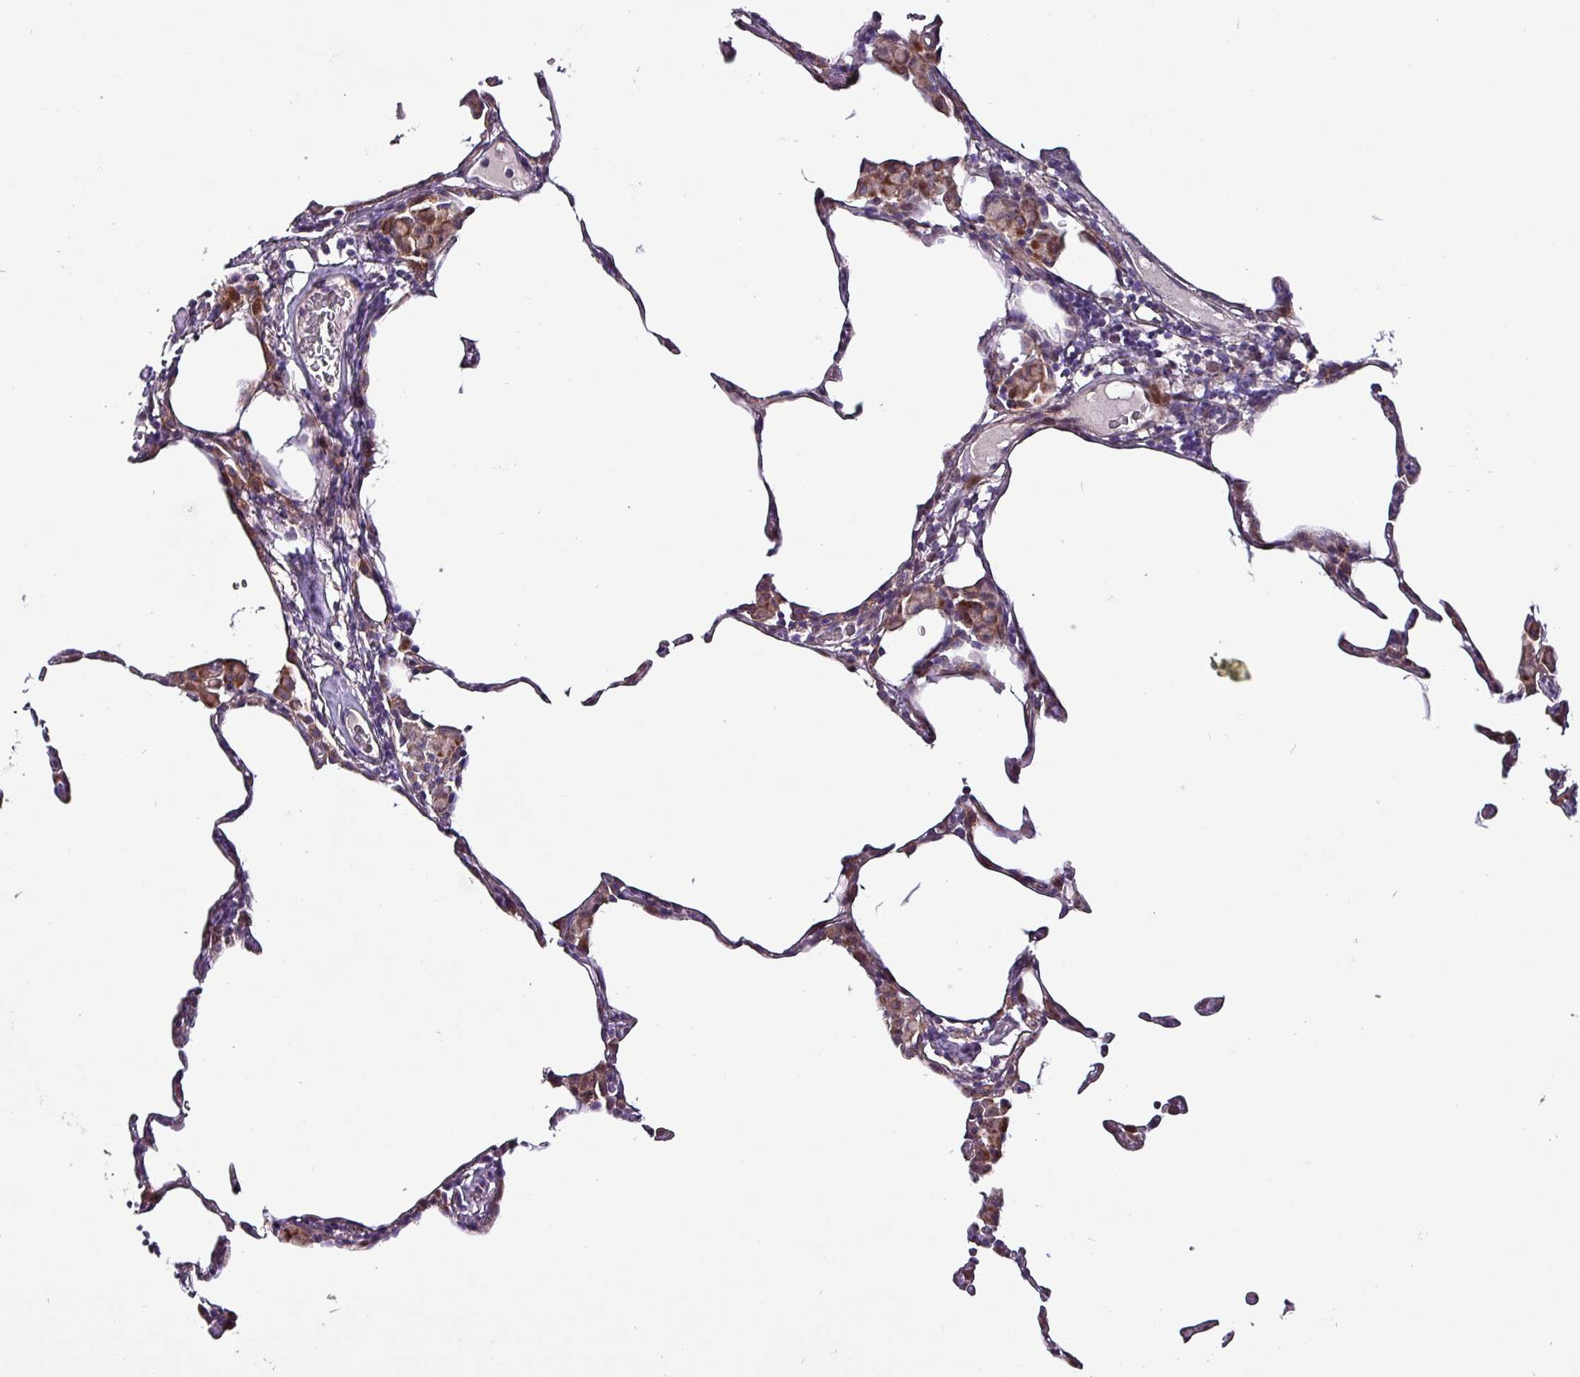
{"staining": {"intensity": "negative", "quantity": "none", "location": "none"}, "tissue": "lung", "cell_type": "Alveolar cells", "image_type": "normal", "snomed": [{"axis": "morphology", "description": "Normal tissue, NOS"}, {"axis": "topography", "description": "Lung"}], "caption": "The image reveals no significant staining in alveolar cells of lung.", "gene": "GRAPL", "patient": {"sex": "female", "age": 57}}